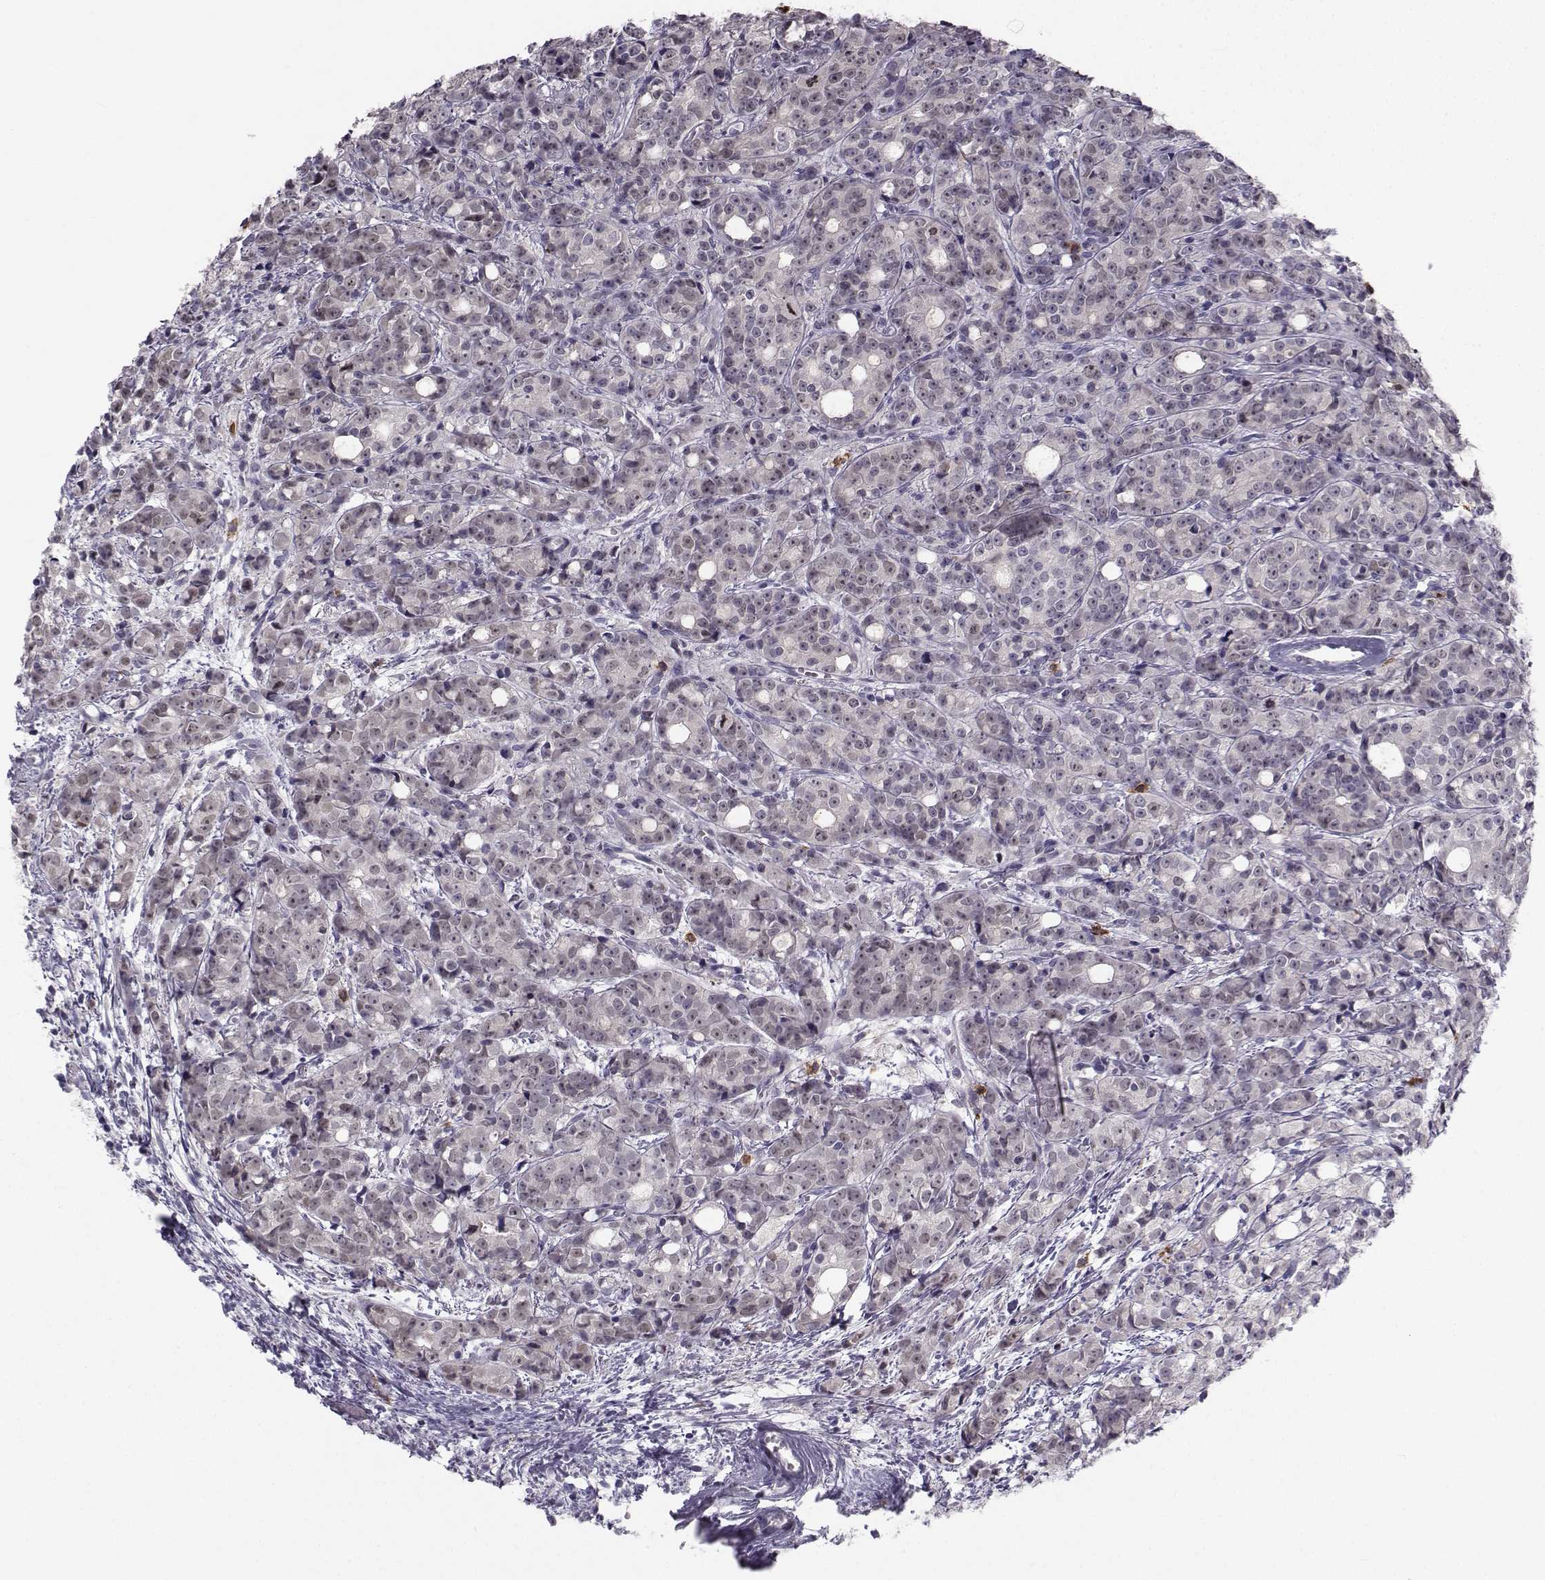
{"staining": {"intensity": "weak", "quantity": "<25%", "location": "nuclear"}, "tissue": "prostate cancer", "cell_type": "Tumor cells", "image_type": "cancer", "snomed": [{"axis": "morphology", "description": "Adenocarcinoma, Medium grade"}, {"axis": "topography", "description": "Prostate"}], "caption": "IHC histopathology image of neoplastic tissue: prostate cancer (adenocarcinoma (medium-grade)) stained with DAB exhibits no significant protein positivity in tumor cells.", "gene": "LRP8", "patient": {"sex": "male", "age": 74}}